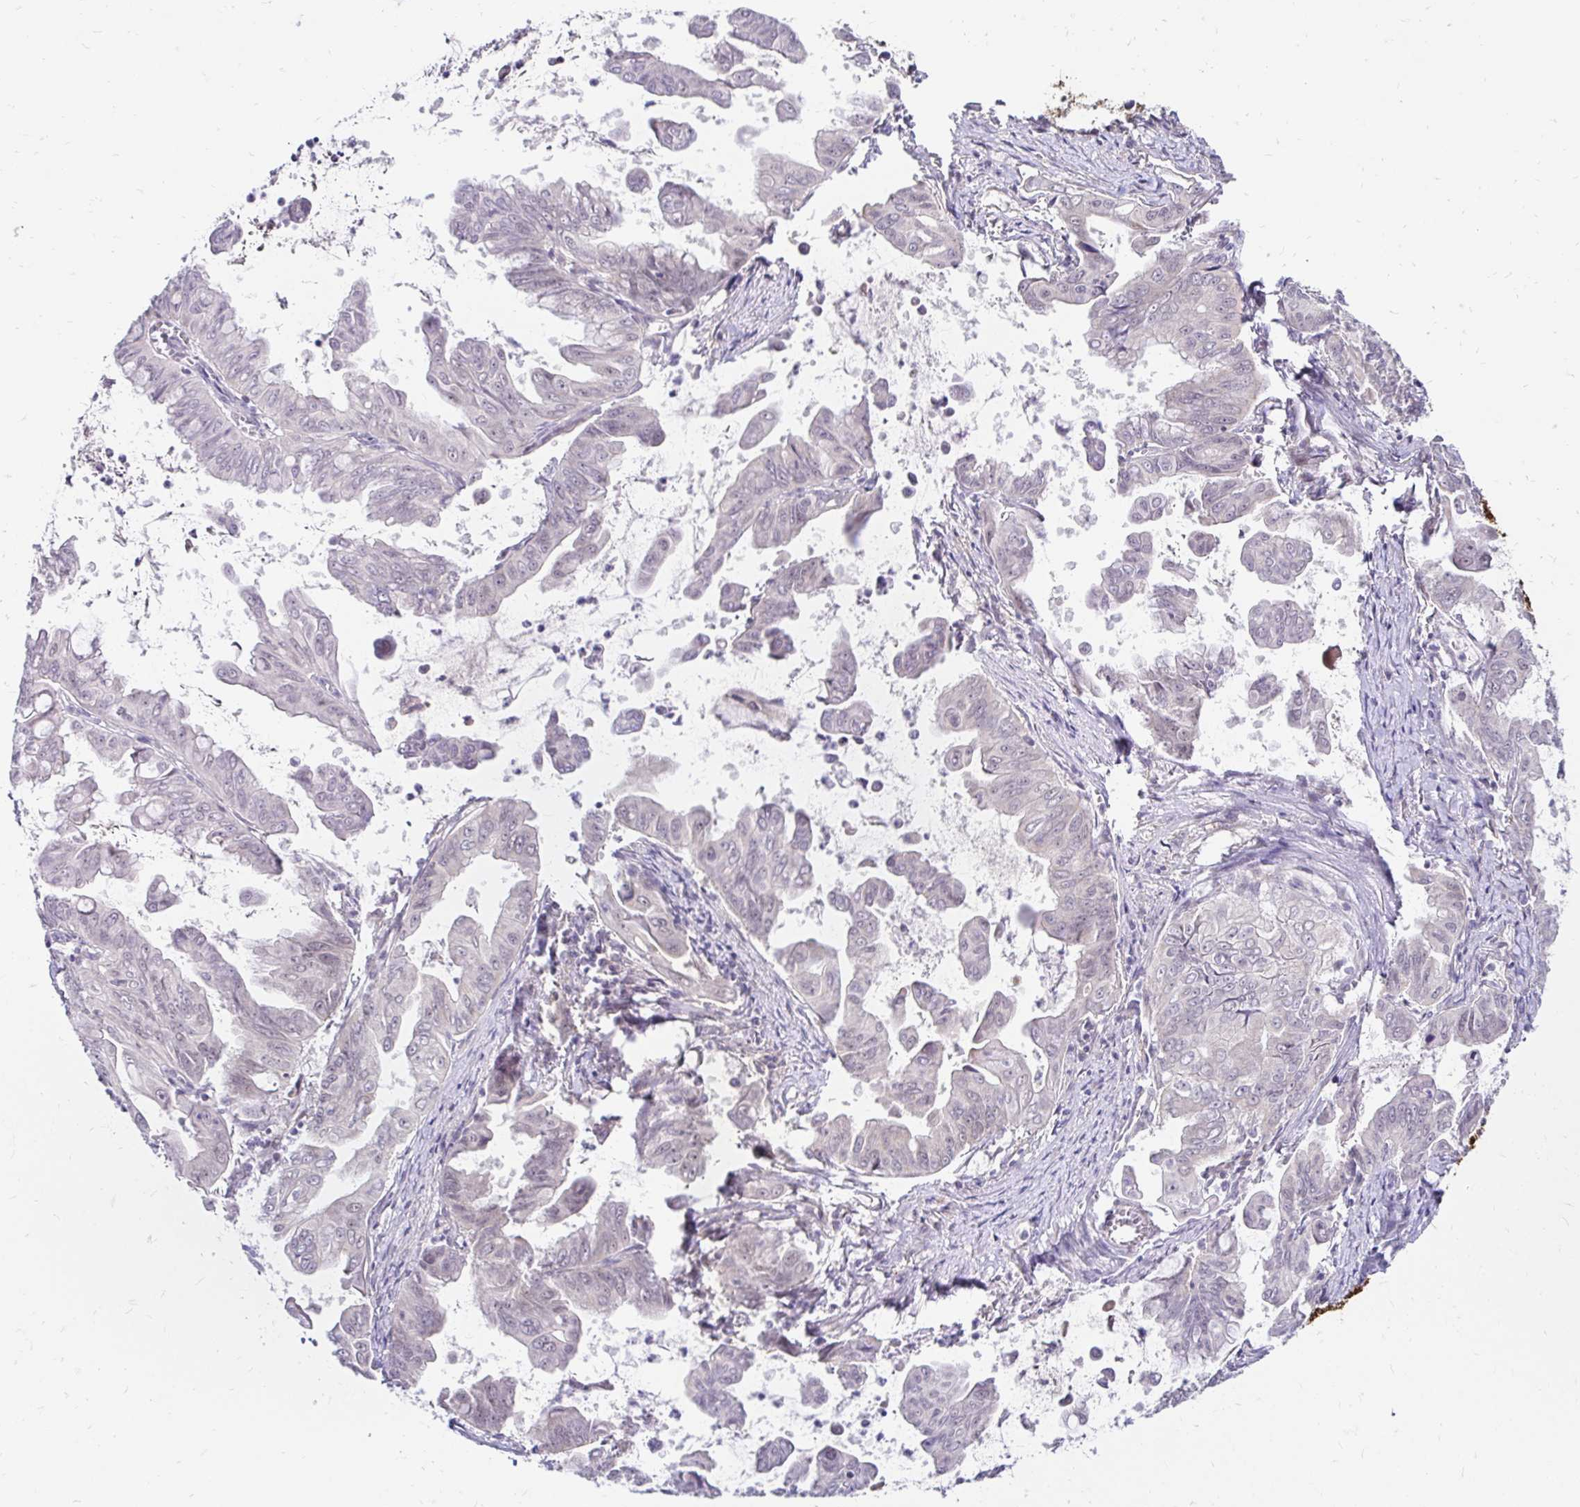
{"staining": {"intensity": "negative", "quantity": "none", "location": "none"}, "tissue": "stomach cancer", "cell_type": "Tumor cells", "image_type": "cancer", "snomed": [{"axis": "morphology", "description": "Adenocarcinoma, NOS"}, {"axis": "topography", "description": "Stomach, upper"}], "caption": "Image shows no protein positivity in tumor cells of stomach cancer tissue. The staining is performed using DAB (3,3'-diaminobenzidine) brown chromogen with nuclei counter-stained in using hematoxylin.", "gene": "GUCY1A1", "patient": {"sex": "male", "age": 80}}